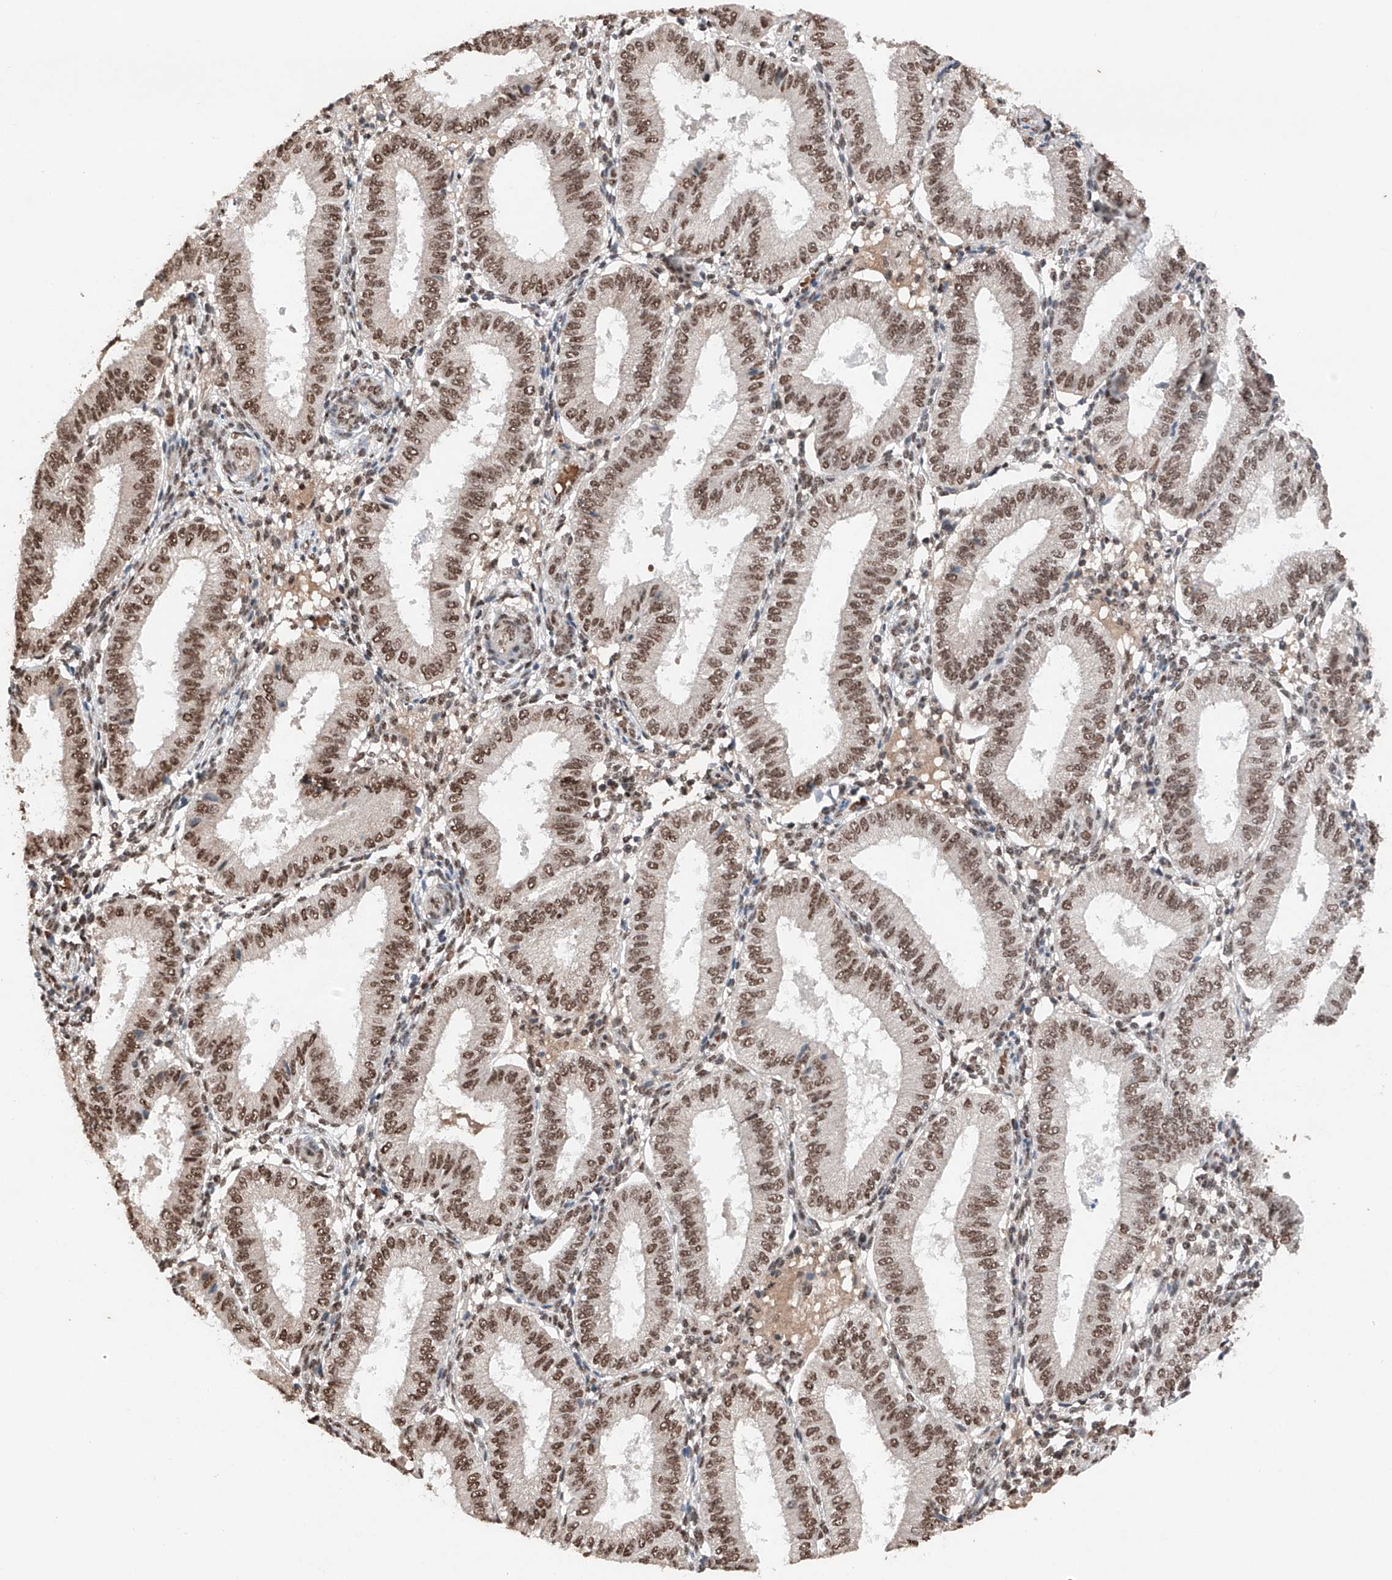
{"staining": {"intensity": "moderate", "quantity": "25%-75%", "location": "nuclear"}, "tissue": "endometrium", "cell_type": "Cells in endometrial stroma", "image_type": "normal", "snomed": [{"axis": "morphology", "description": "Normal tissue, NOS"}, {"axis": "topography", "description": "Endometrium"}], "caption": "Protein staining exhibits moderate nuclear positivity in approximately 25%-75% of cells in endometrial stroma in benign endometrium. Nuclei are stained in blue.", "gene": "TBX4", "patient": {"sex": "female", "age": 39}}